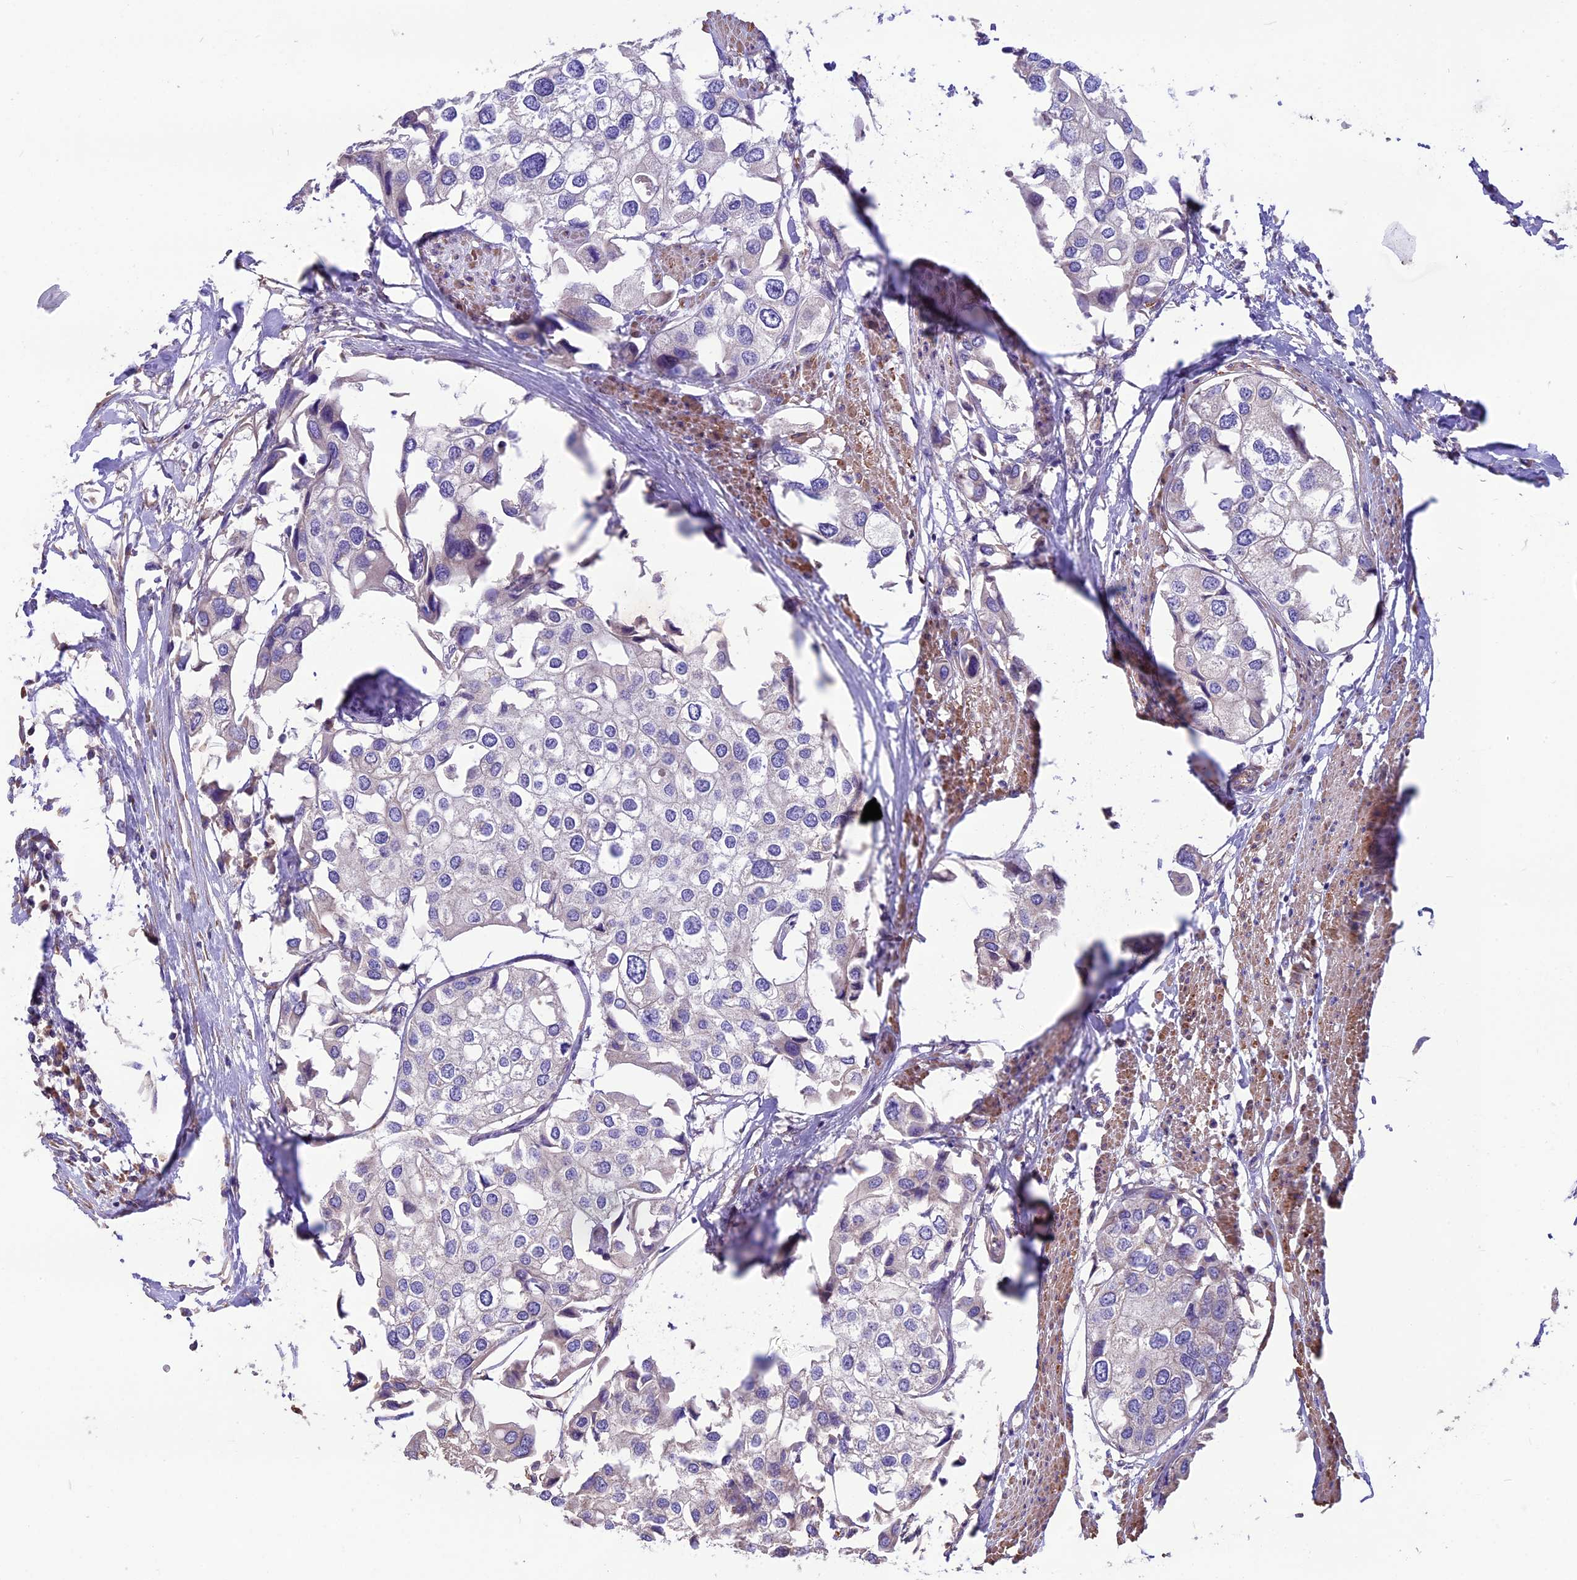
{"staining": {"intensity": "negative", "quantity": "none", "location": "none"}, "tissue": "urothelial cancer", "cell_type": "Tumor cells", "image_type": "cancer", "snomed": [{"axis": "morphology", "description": "Urothelial carcinoma, High grade"}, {"axis": "topography", "description": "Urinary bladder"}], "caption": "An image of human urothelial cancer is negative for staining in tumor cells.", "gene": "ANO3", "patient": {"sex": "male", "age": 64}}